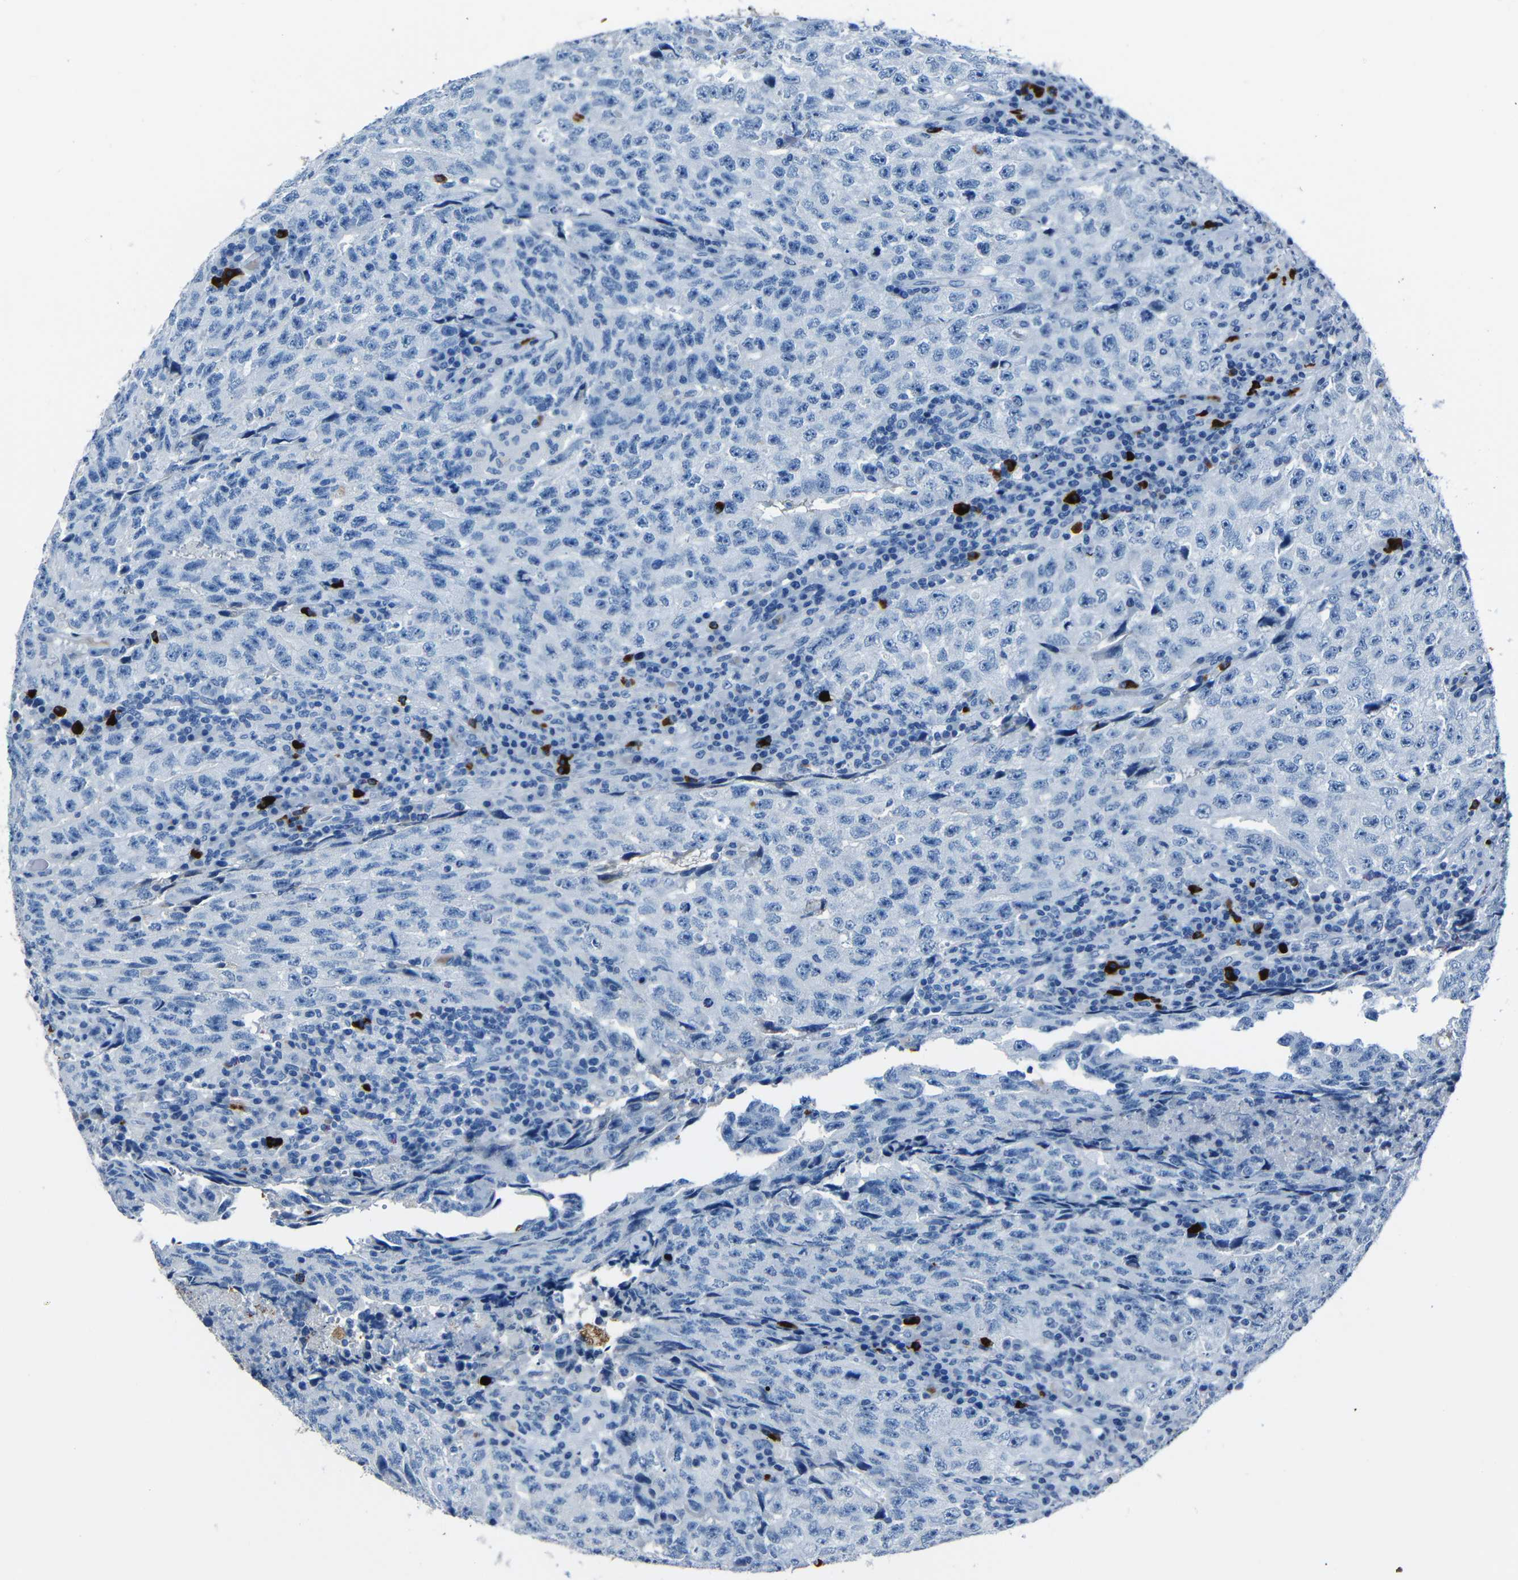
{"staining": {"intensity": "negative", "quantity": "none", "location": "none"}, "tissue": "testis cancer", "cell_type": "Tumor cells", "image_type": "cancer", "snomed": [{"axis": "morphology", "description": "Necrosis, NOS"}, {"axis": "morphology", "description": "Carcinoma, Embryonal, NOS"}, {"axis": "topography", "description": "Testis"}], "caption": "High magnification brightfield microscopy of embryonal carcinoma (testis) stained with DAB (brown) and counterstained with hematoxylin (blue): tumor cells show no significant staining. (IHC, brightfield microscopy, high magnification).", "gene": "CLDN11", "patient": {"sex": "male", "age": 19}}